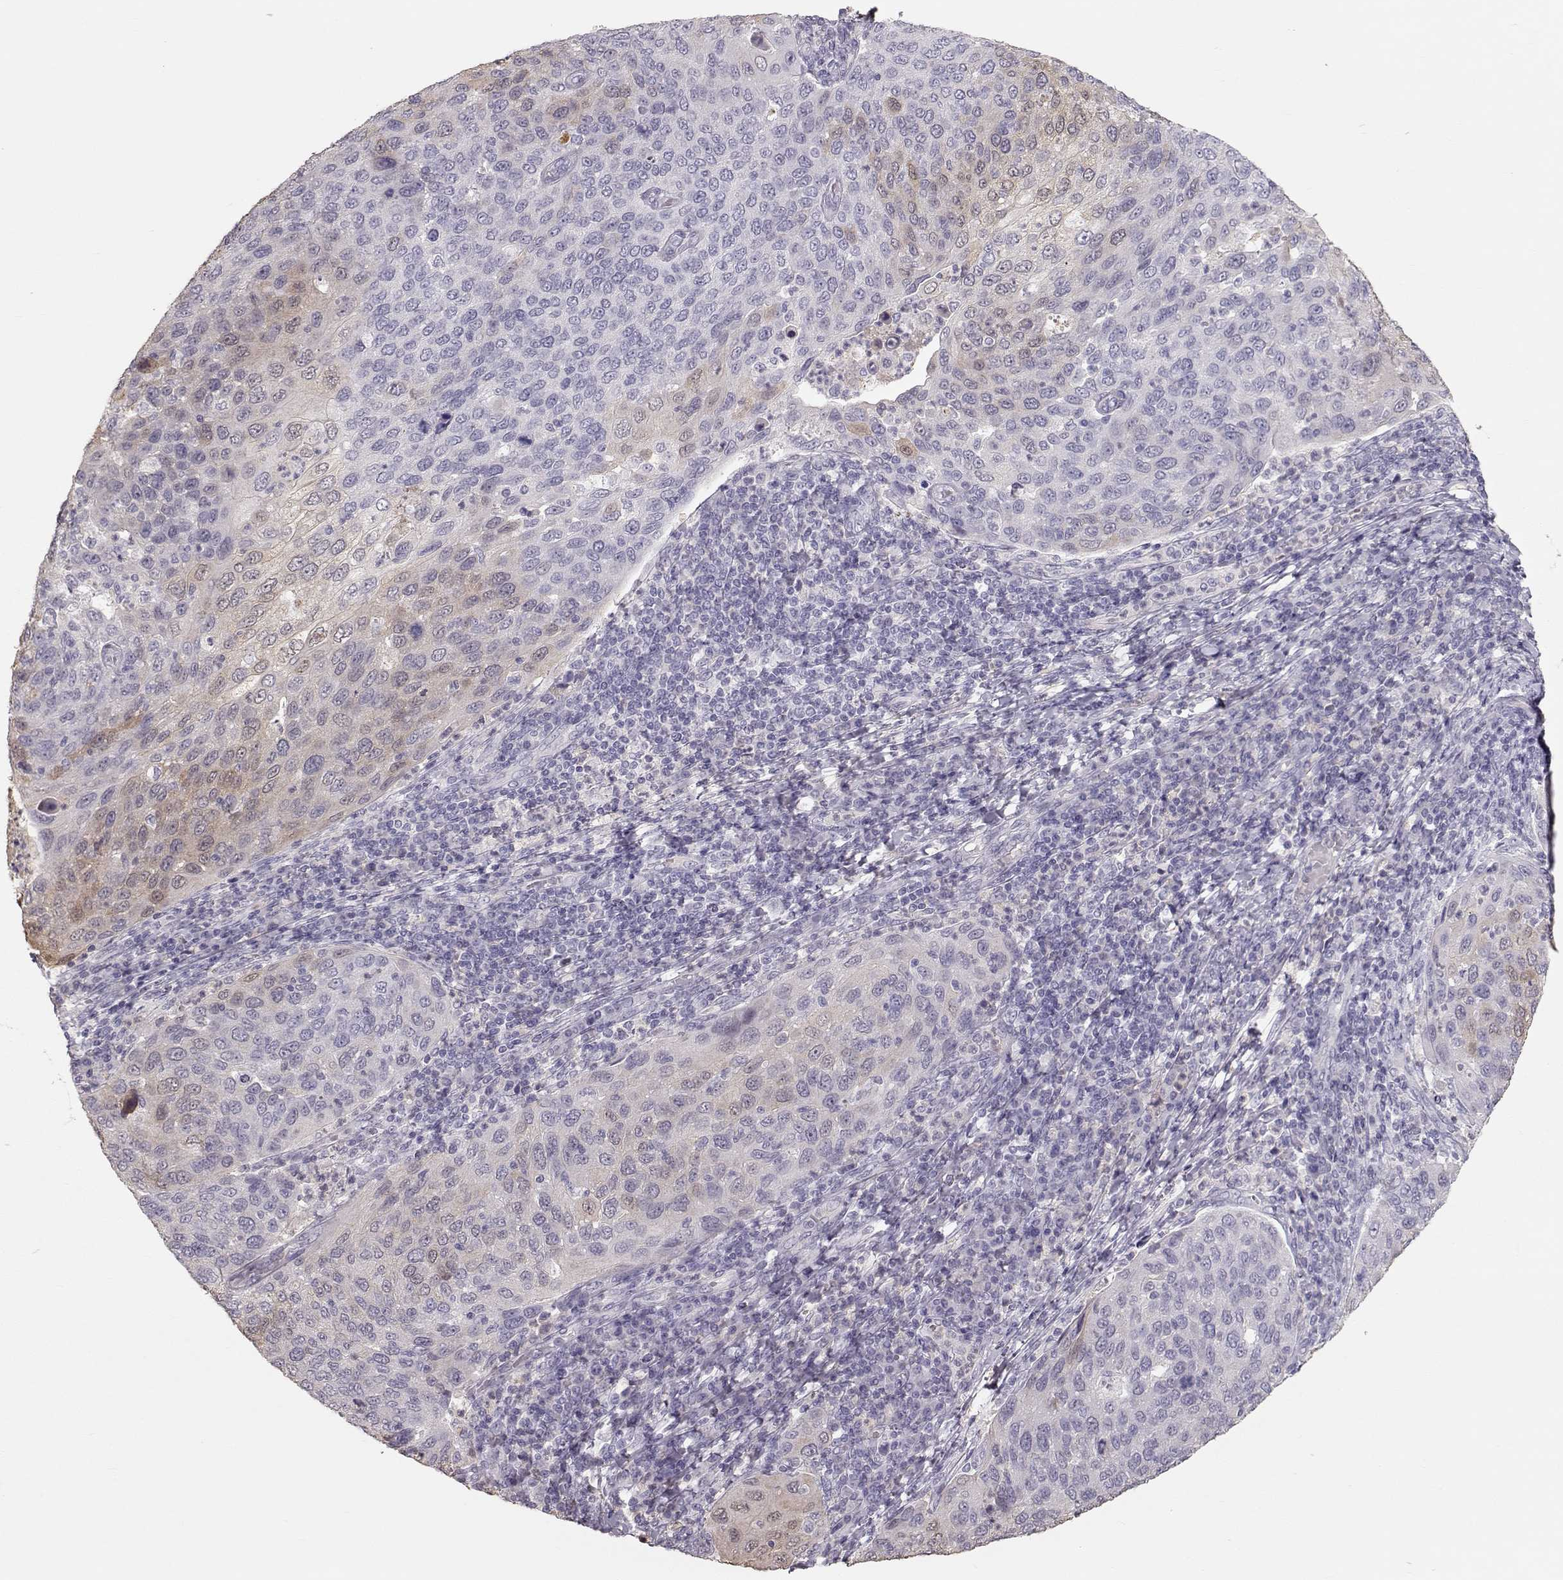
{"staining": {"intensity": "weak", "quantity": "<25%", "location": "cytoplasmic/membranous"}, "tissue": "cervical cancer", "cell_type": "Tumor cells", "image_type": "cancer", "snomed": [{"axis": "morphology", "description": "Squamous cell carcinoma, NOS"}, {"axis": "topography", "description": "Cervix"}], "caption": "Immunohistochemistry (IHC) histopathology image of neoplastic tissue: human cervical squamous cell carcinoma stained with DAB (3,3'-diaminobenzidine) displays no significant protein expression in tumor cells.", "gene": "POU1F1", "patient": {"sex": "female", "age": 54}}